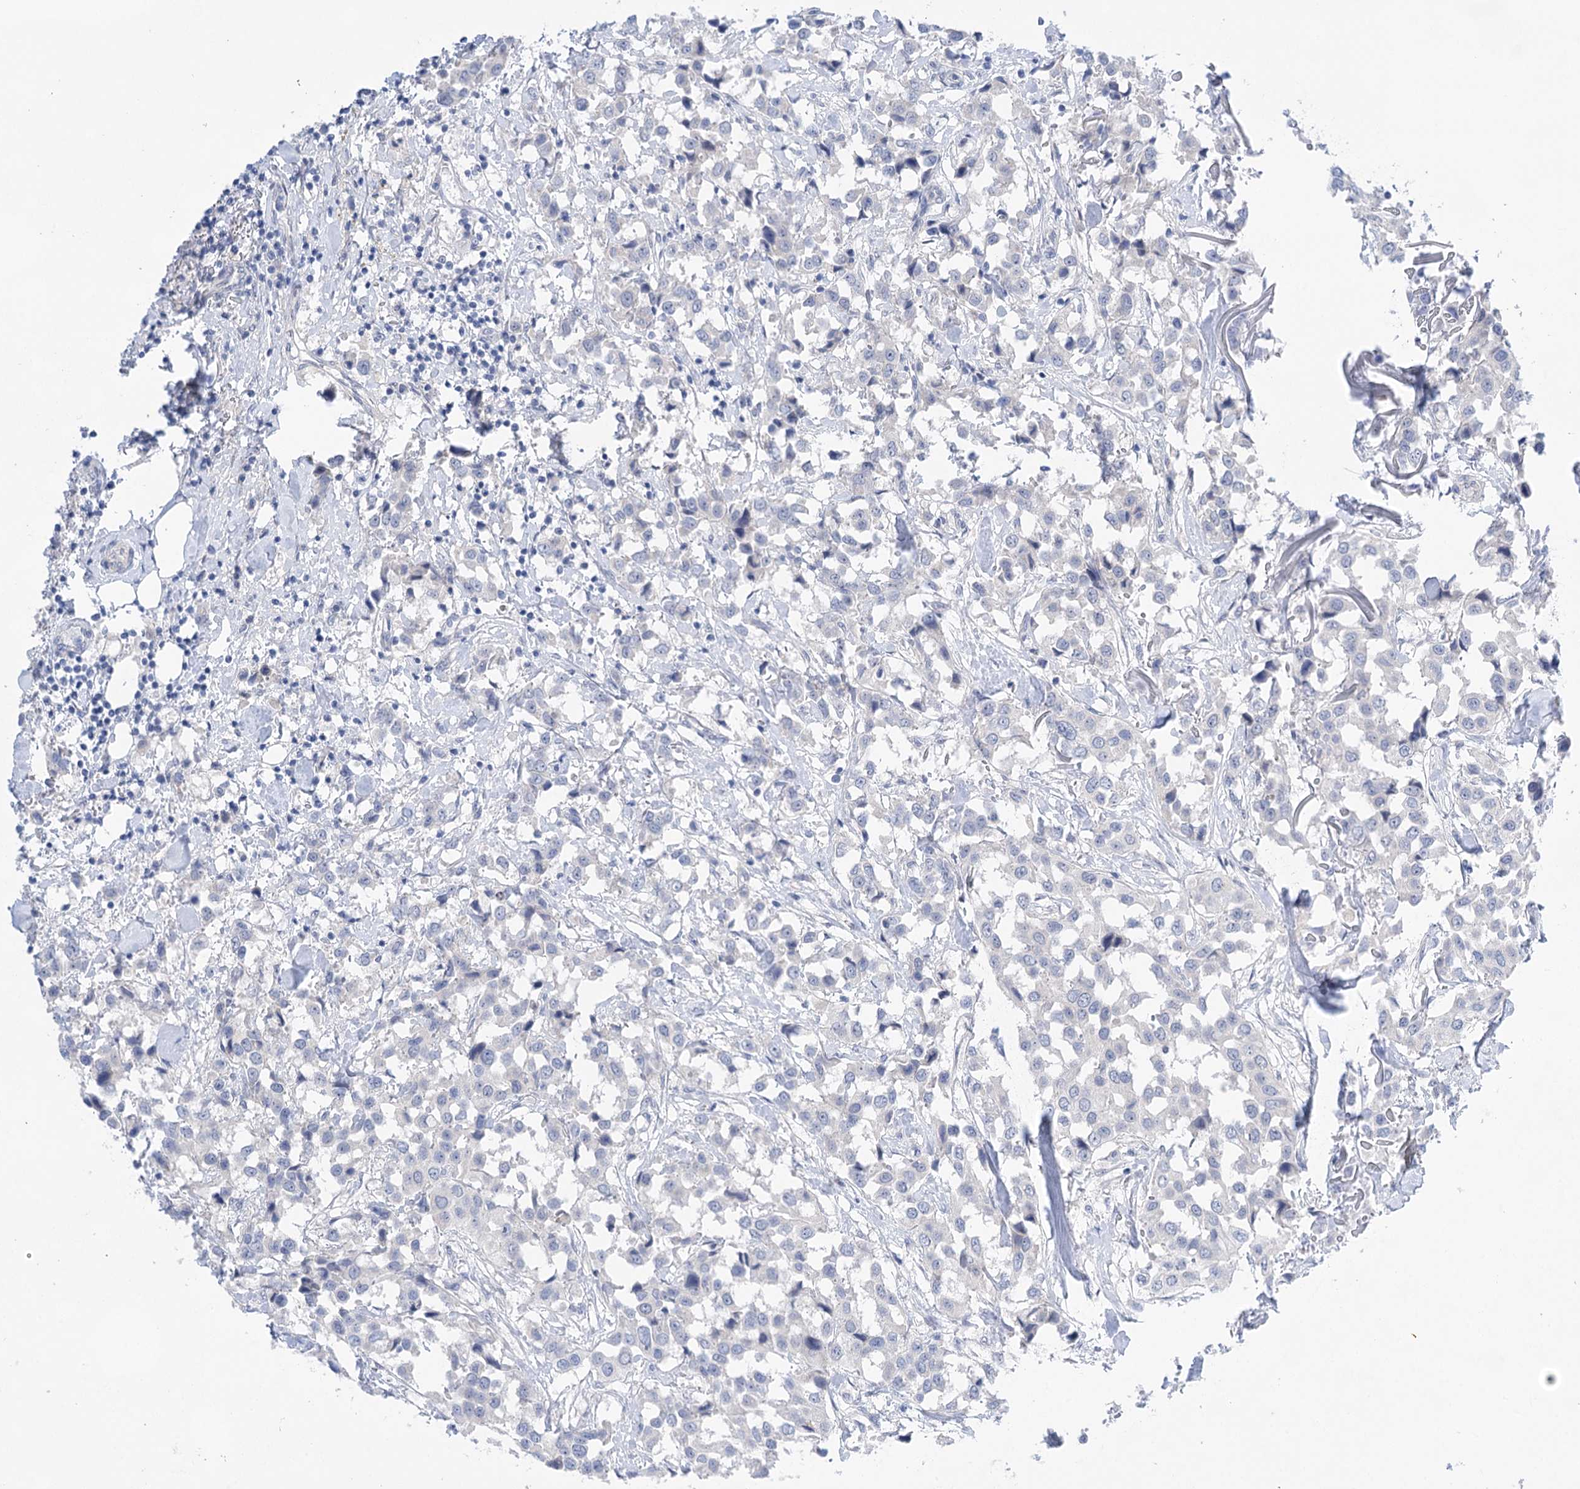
{"staining": {"intensity": "negative", "quantity": "none", "location": "none"}, "tissue": "breast cancer", "cell_type": "Tumor cells", "image_type": "cancer", "snomed": [{"axis": "morphology", "description": "Duct carcinoma"}, {"axis": "topography", "description": "Breast"}], "caption": "A high-resolution micrograph shows immunohistochemistry staining of breast cancer (invasive ductal carcinoma), which reveals no significant staining in tumor cells.", "gene": "LALBA", "patient": {"sex": "female", "age": 80}}